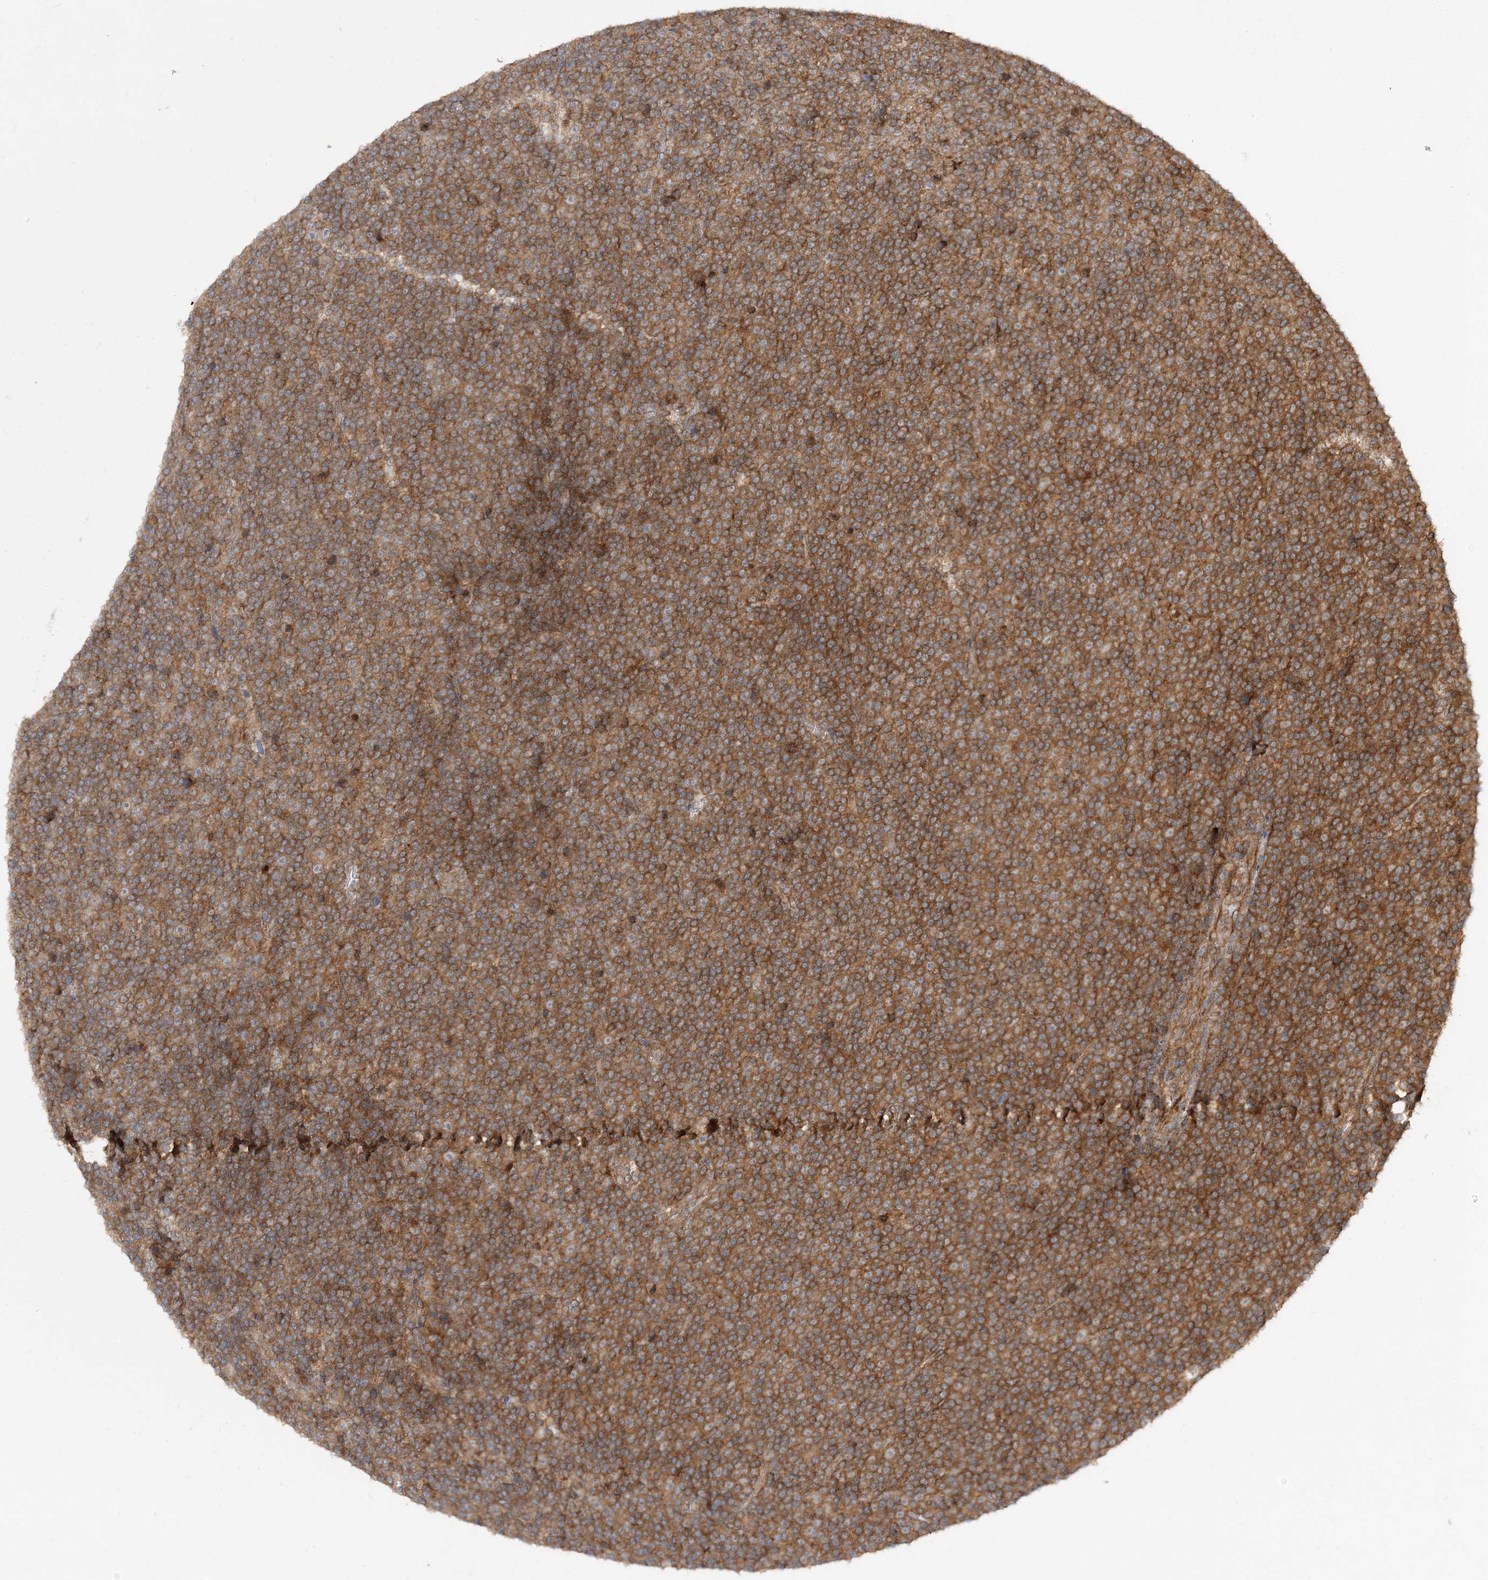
{"staining": {"intensity": "moderate", "quantity": ">75%", "location": "cytoplasmic/membranous"}, "tissue": "lymphoma", "cell_type": "Tumor cells", "image_type": "cancer", "snomed": [{"axis": "morphology", "description": "Malignant lymphoma, non-Hodgkin's type, Low grade"}, {"axis": "topography", "description": "Lymph node"}], "caption": "Immunohistochemical staining of human malignant lymphoma, non-Hodgkin's type (low-grade) demonstrates medium levels of moderate cytoplasmic/membranous protein staining in approximately >75% of tumor cells.", "gene": "TMEM9B", "patient": {"sex": "female", "age": 67}}